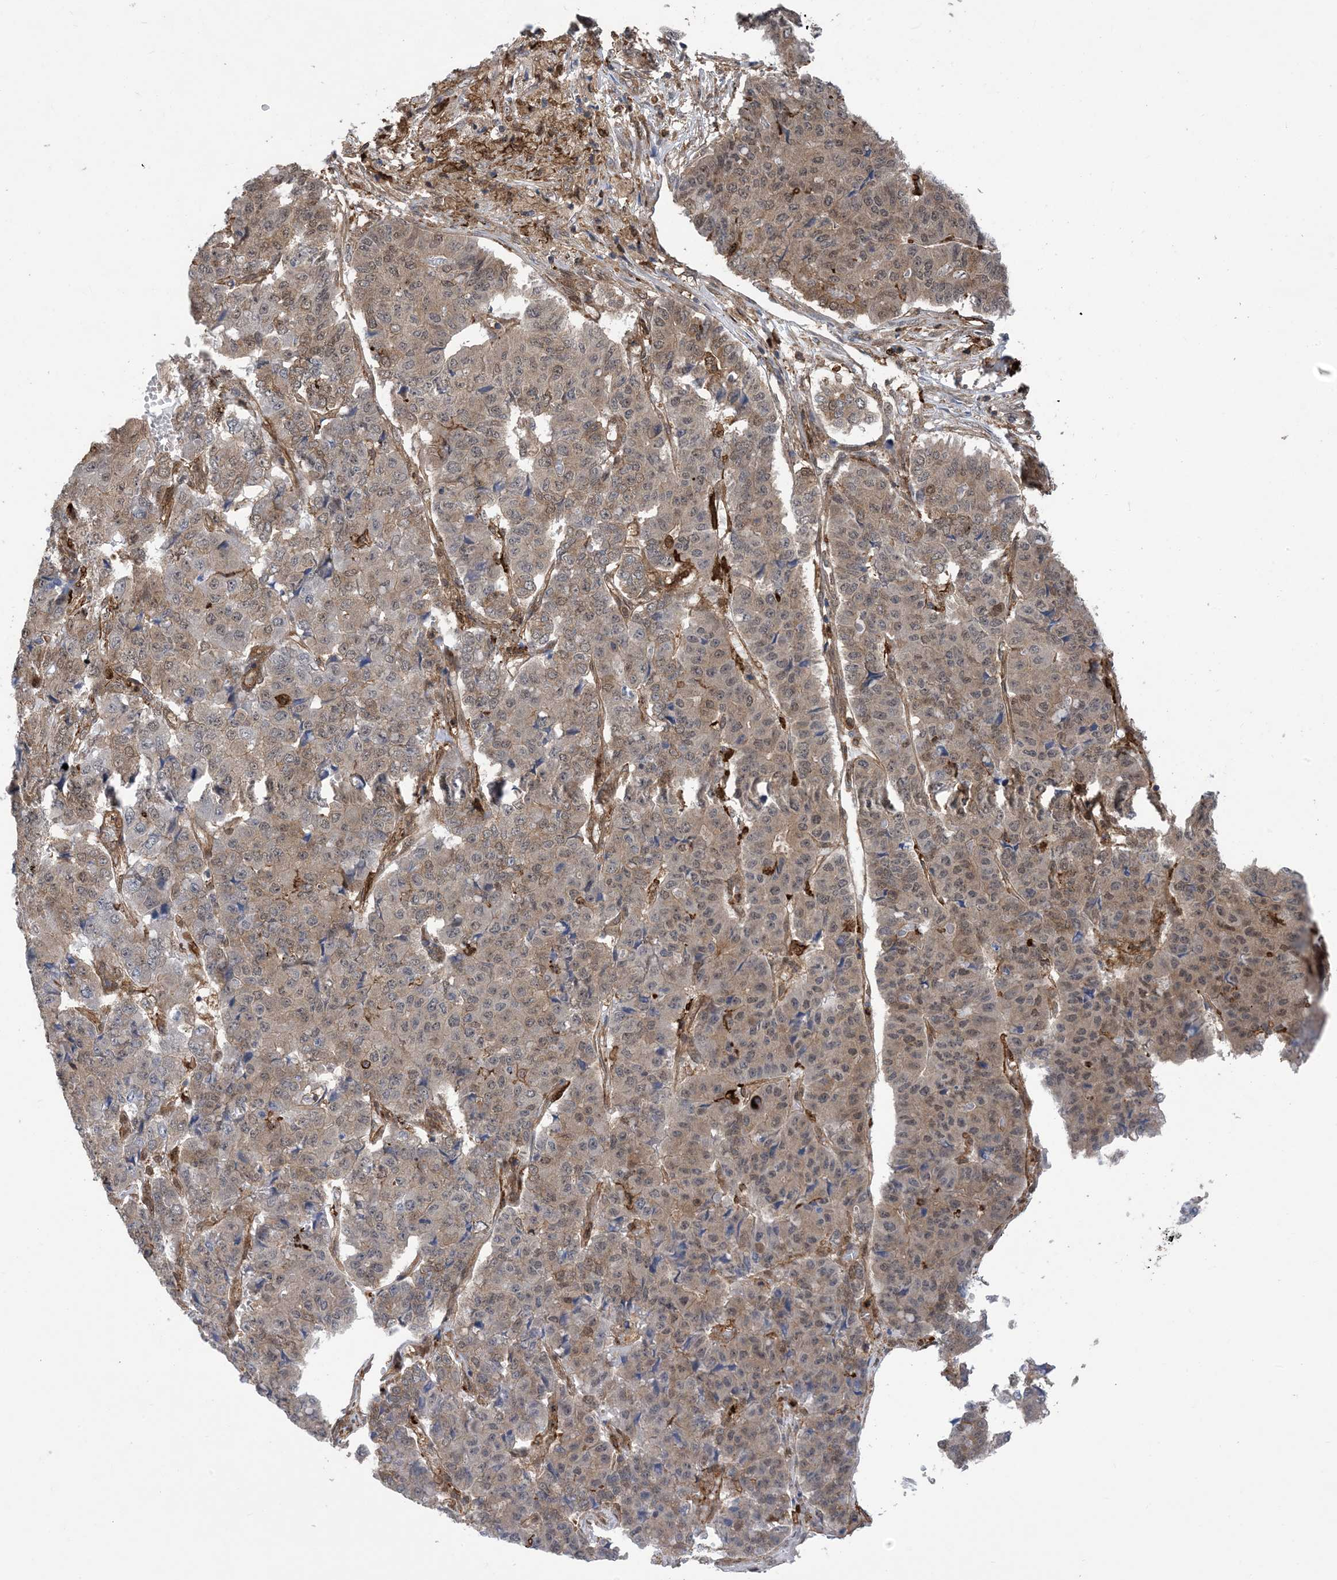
{"staining": {"intensity": "weak", "quantity": "25%-75%", "location": "cytoplasmic/membranous,nuclear"}, "tissue": "pancreatic cancer", "cell_type": "Tumor cells", "image_type": "cancer", "snomed": [{"axis": "morphology", "description": "Adenocarcinoma, NOS"}, {"axis": "topography", "description": "Pancreas"}], "caption": "Protein expression analysis of human pancreatic cancer (adenocarcinoma) reveals weak cytoplasmic/membranous and nuclear expression in about 25%-75% of tumor cells.", "gene": "HS1BP3", "patient": {"sex": "male", "age": 50}}